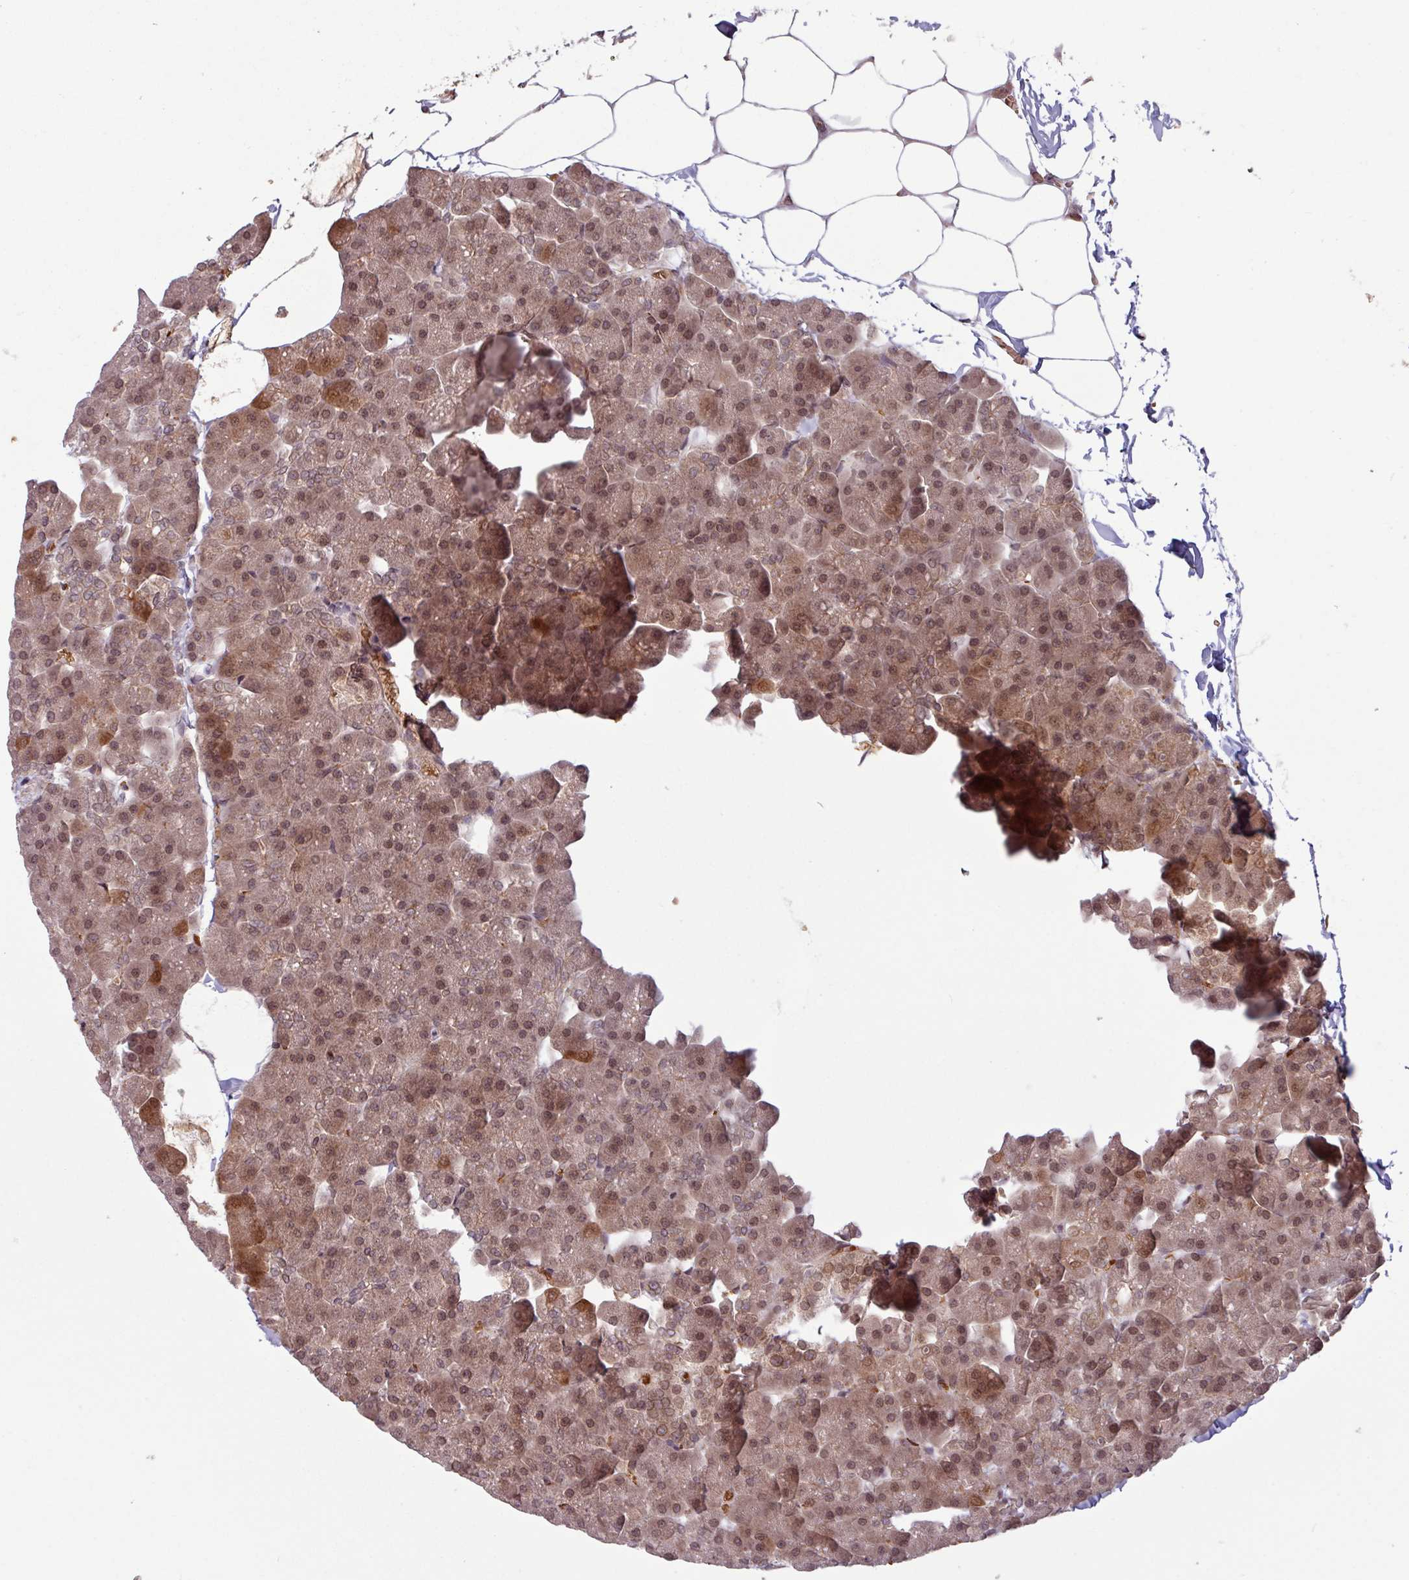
{"staining": {"intensity": "moderate", "quantity": ">75%", "location": "cytoplasmic/membranous,nuclear"}, "tissue": "pancreas", "cell_type": "Exocrine glandular cells", "image_type": "normal", "snomed": [{"axis": "morphology", "description": "Normal tissue, NOS"}, {"axis": "topography", "description": "Pancreas"}], "caption": "Immunohistochemistry (IHC) (DAB) staining of normal pancreas reveals moderate cytoplasmic/membranous,nuclear protein expression in about >75% of exocrine glandular cells. Using DAB (3,3'-diaminobenzidine) (brown) and hematoxylin (blue) stains, captured at high magnification using brightfield microscopy.", "gene": "RBM4B", "patient": {"sex": "male", "age": 35}}